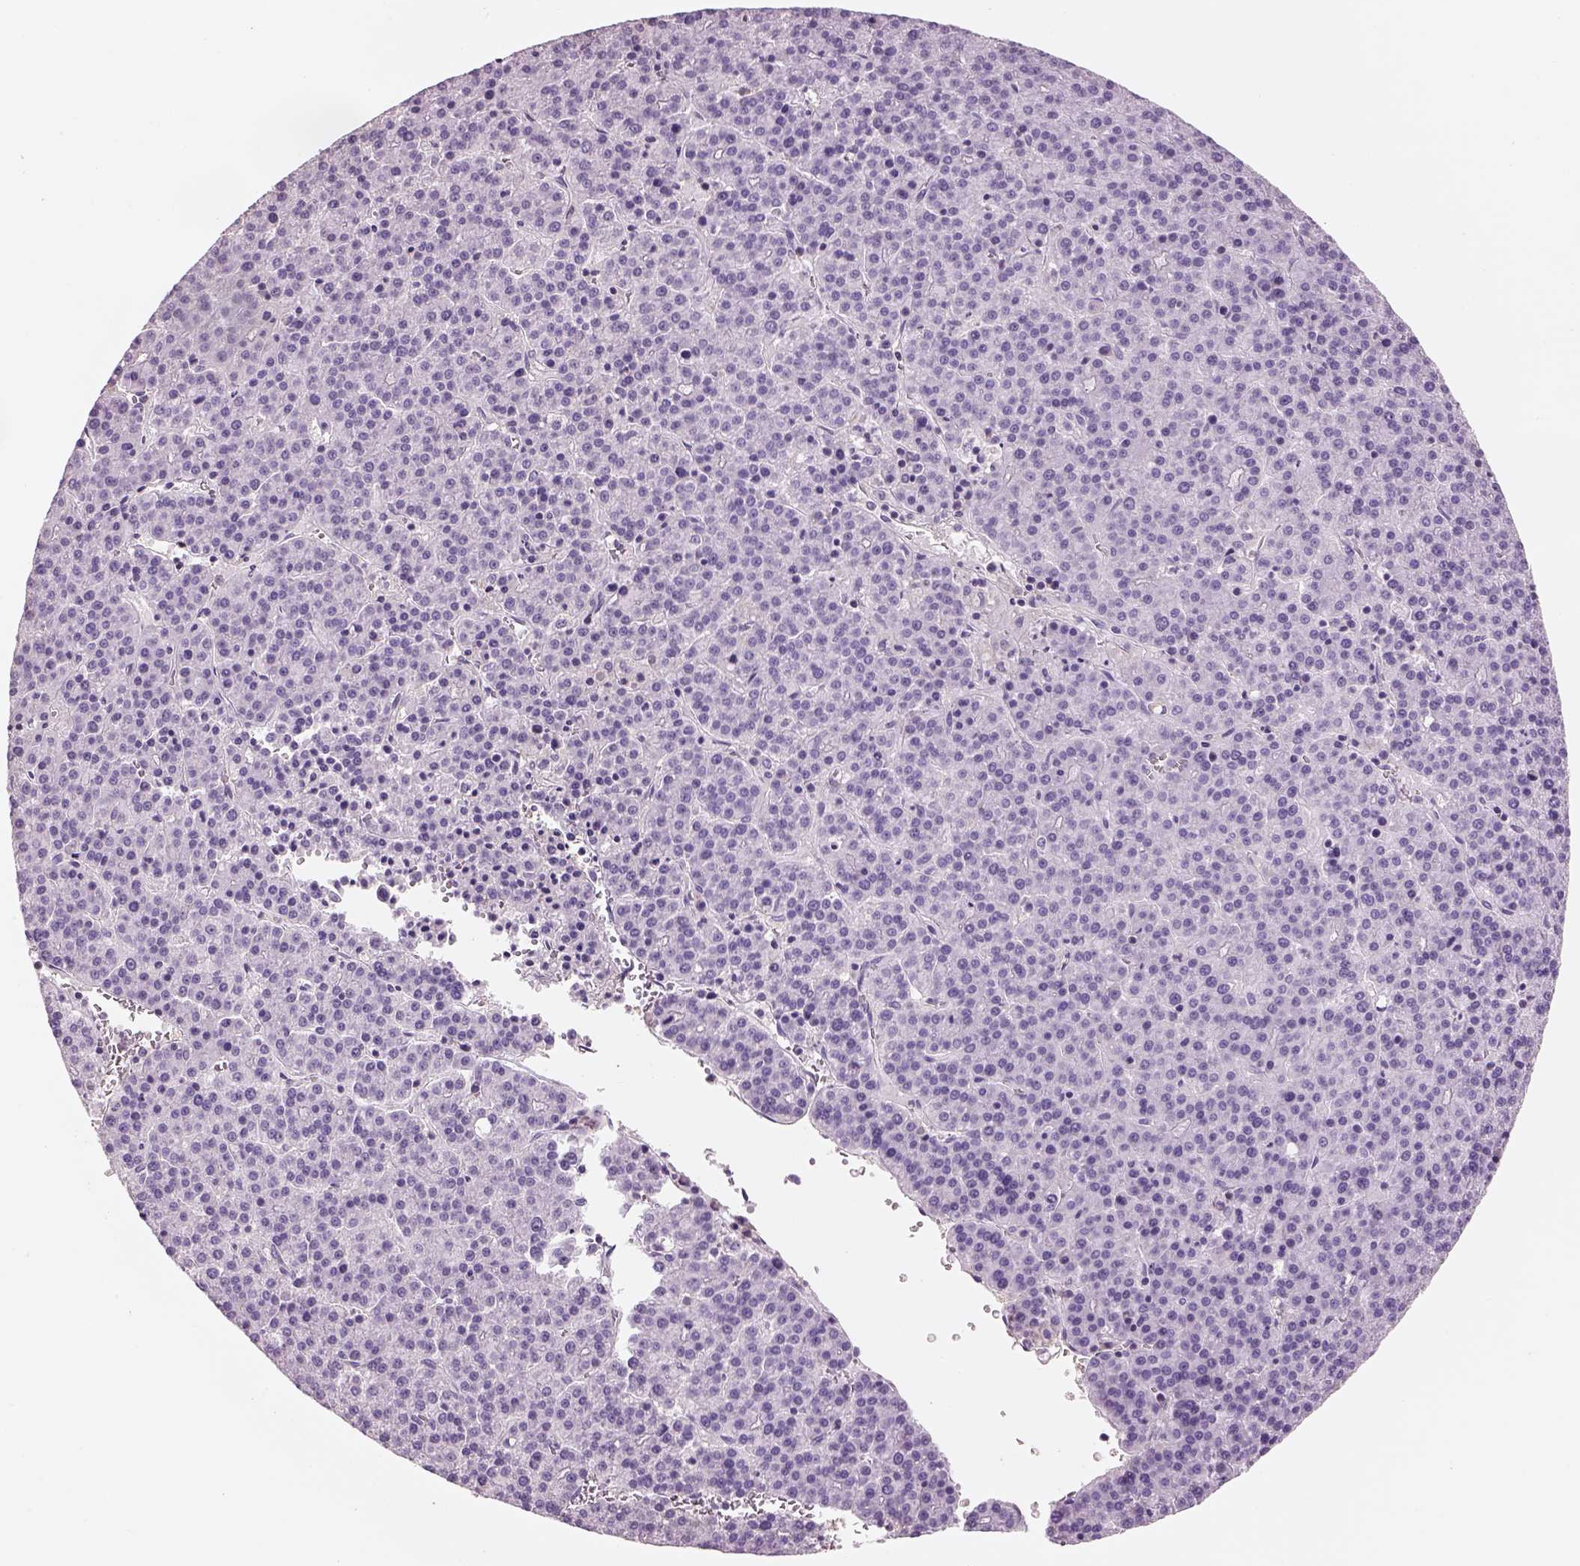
{"staining": {"intensity": "negative", "quantity": "none", "location": "none"}, "tissue": "liver cancer", "cell_type": "Tumor cells", "image_type": "cancer", "snomed": [{"axis": "morphology", "description": "Carcinoma, Hepatocellular, NOS"}, {"axis": "topography", "description": "Liver"}], "caption": "This is a image of IHC staining of liver cancer, which shows no staining in tumor cells.", "gene": "OTUD6A", "patient": {"sex": "female", "age": 58}}